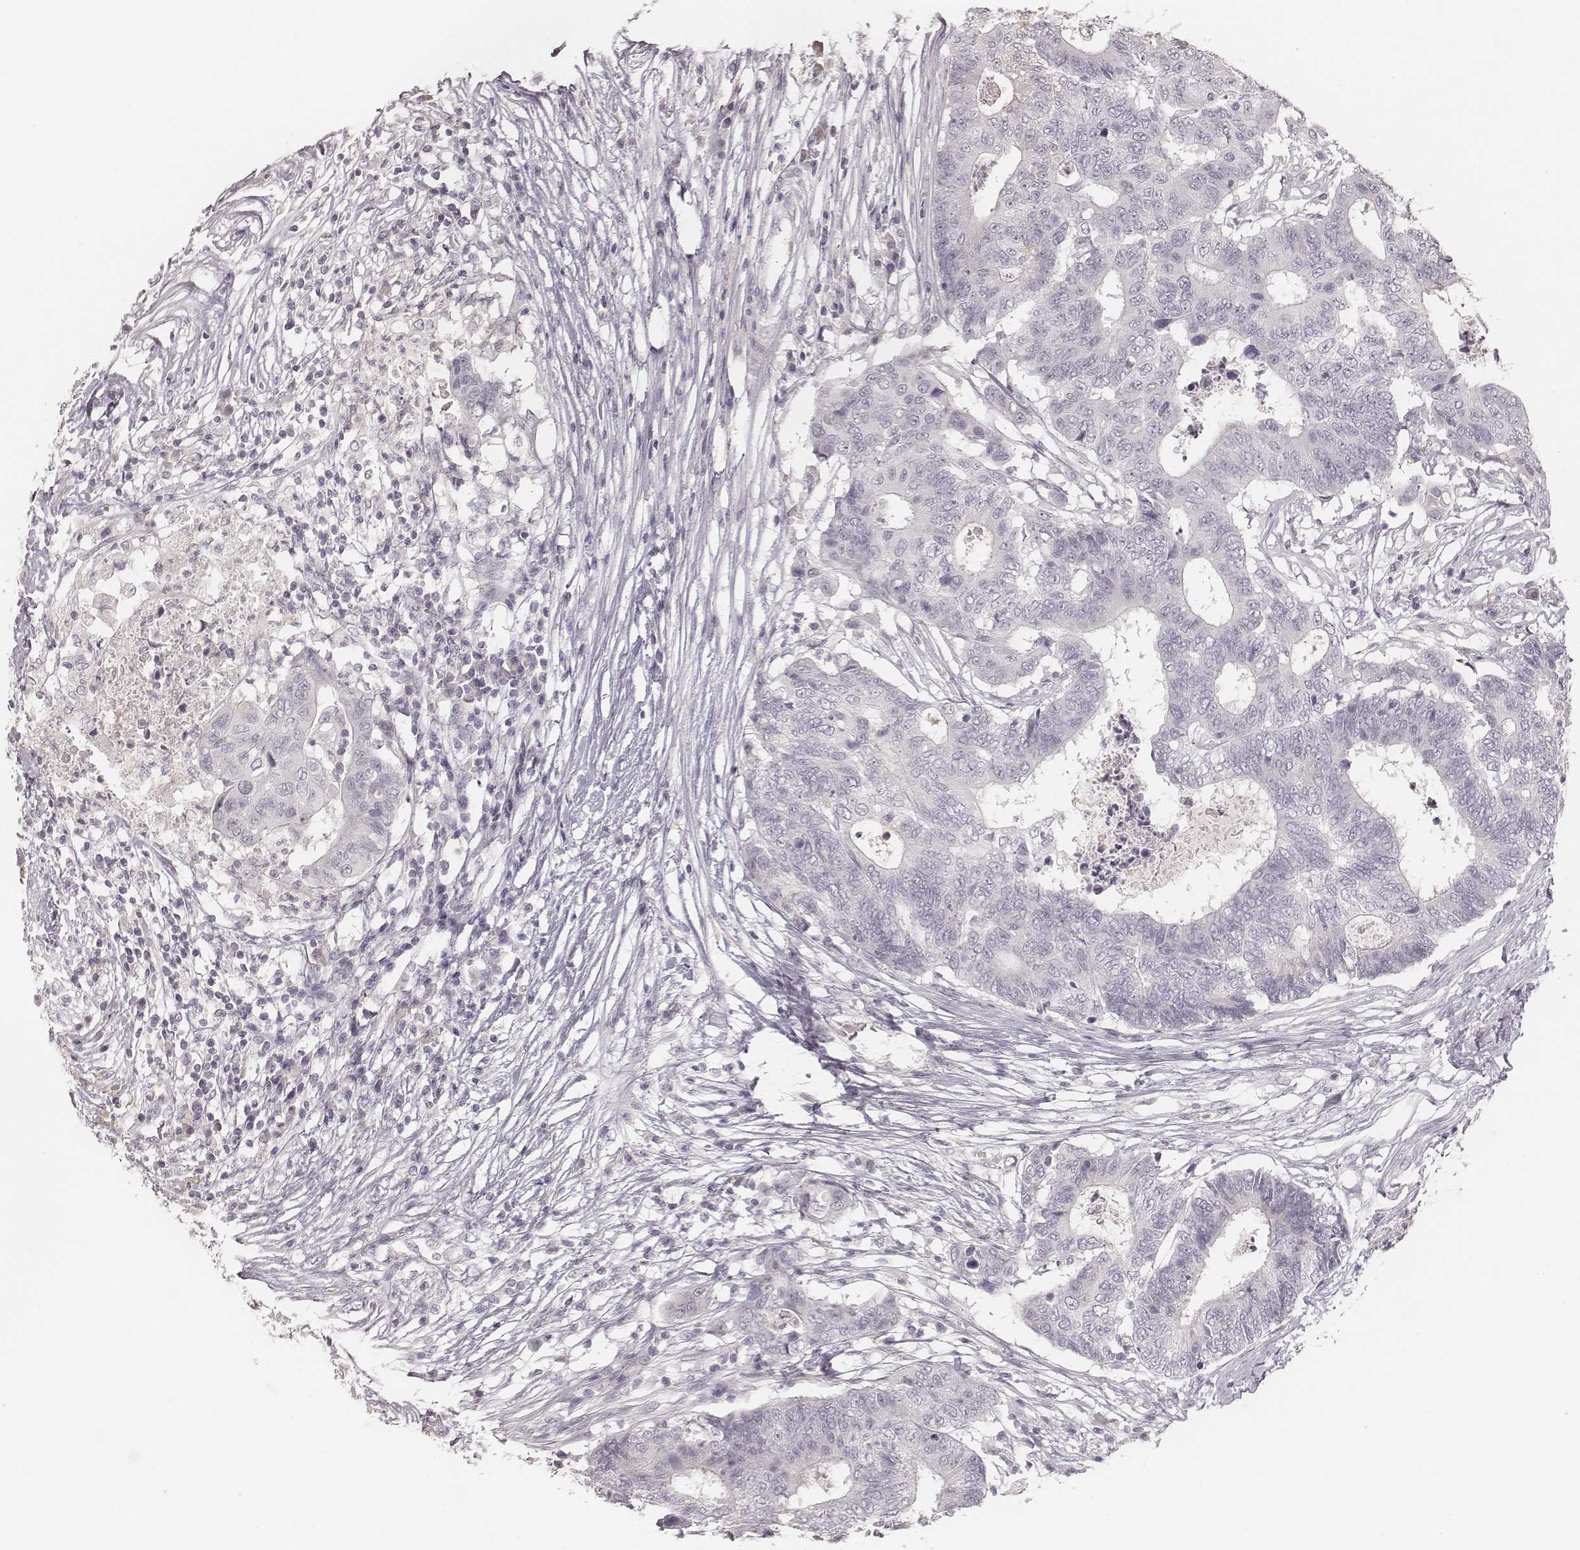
{"staining": {"intensity": "negative", "quantity": "none", "location": "none"}, "tissue": "colorectal cancer", "cell_type": "Tumor cells", "image_type": "cancer", "snomed": [{"axis": "morphology", "description": "Adenocarcinoma, NOS"}, {"axis": "topography", "description": "Colon"}], "caption": "IHC micrograph of neoplastic tissue: human colorectal cancer (adenocarcinoma) stained with DAB shows no significant protein staining in tumor cells.", "gene": "MADCAM1", "patient": {"sex": "female", "age": 48}}